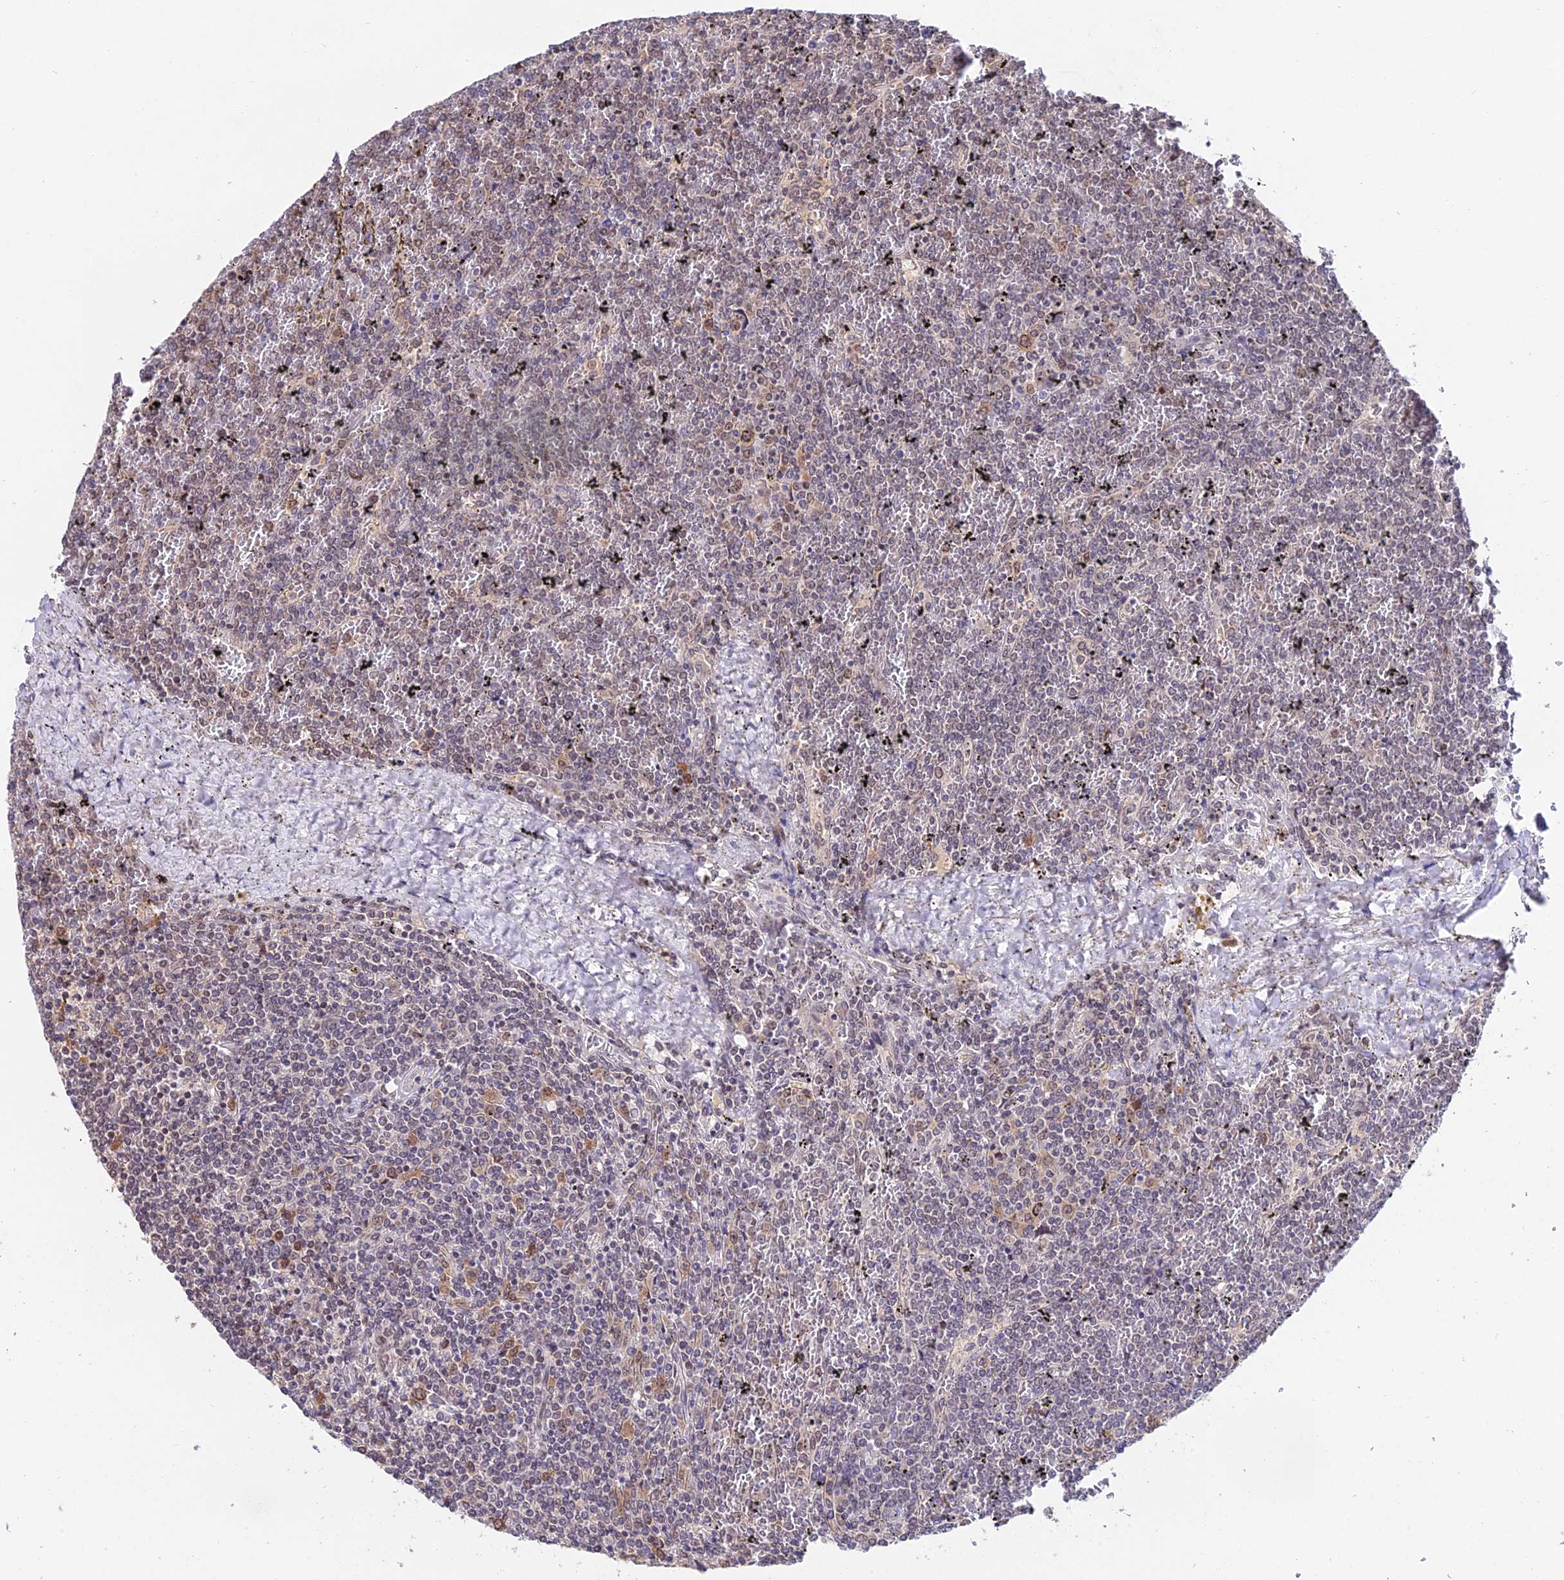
{"staining": {"intensity": "negative", "quantity": "none", "location": "none"}, "tissue": "lymphoma", "cell_type": "Tumor cells", "image_type": "cancer", "snomed": [{"axis": "morphology", "description": "Malignant lymphoma, non-Hodgkin's type, Low grade"}, {"axis": "topography", "description": "Spleen"}], "caption": "This is an immunohistochemistry (IHC) micrograph of malignant lymphoma, non-Hodgkin's type (low-grade). There is no positivity in tumor cells.", "gene": "INPP4A", "patient": {"sex": "female", "age": 19}}